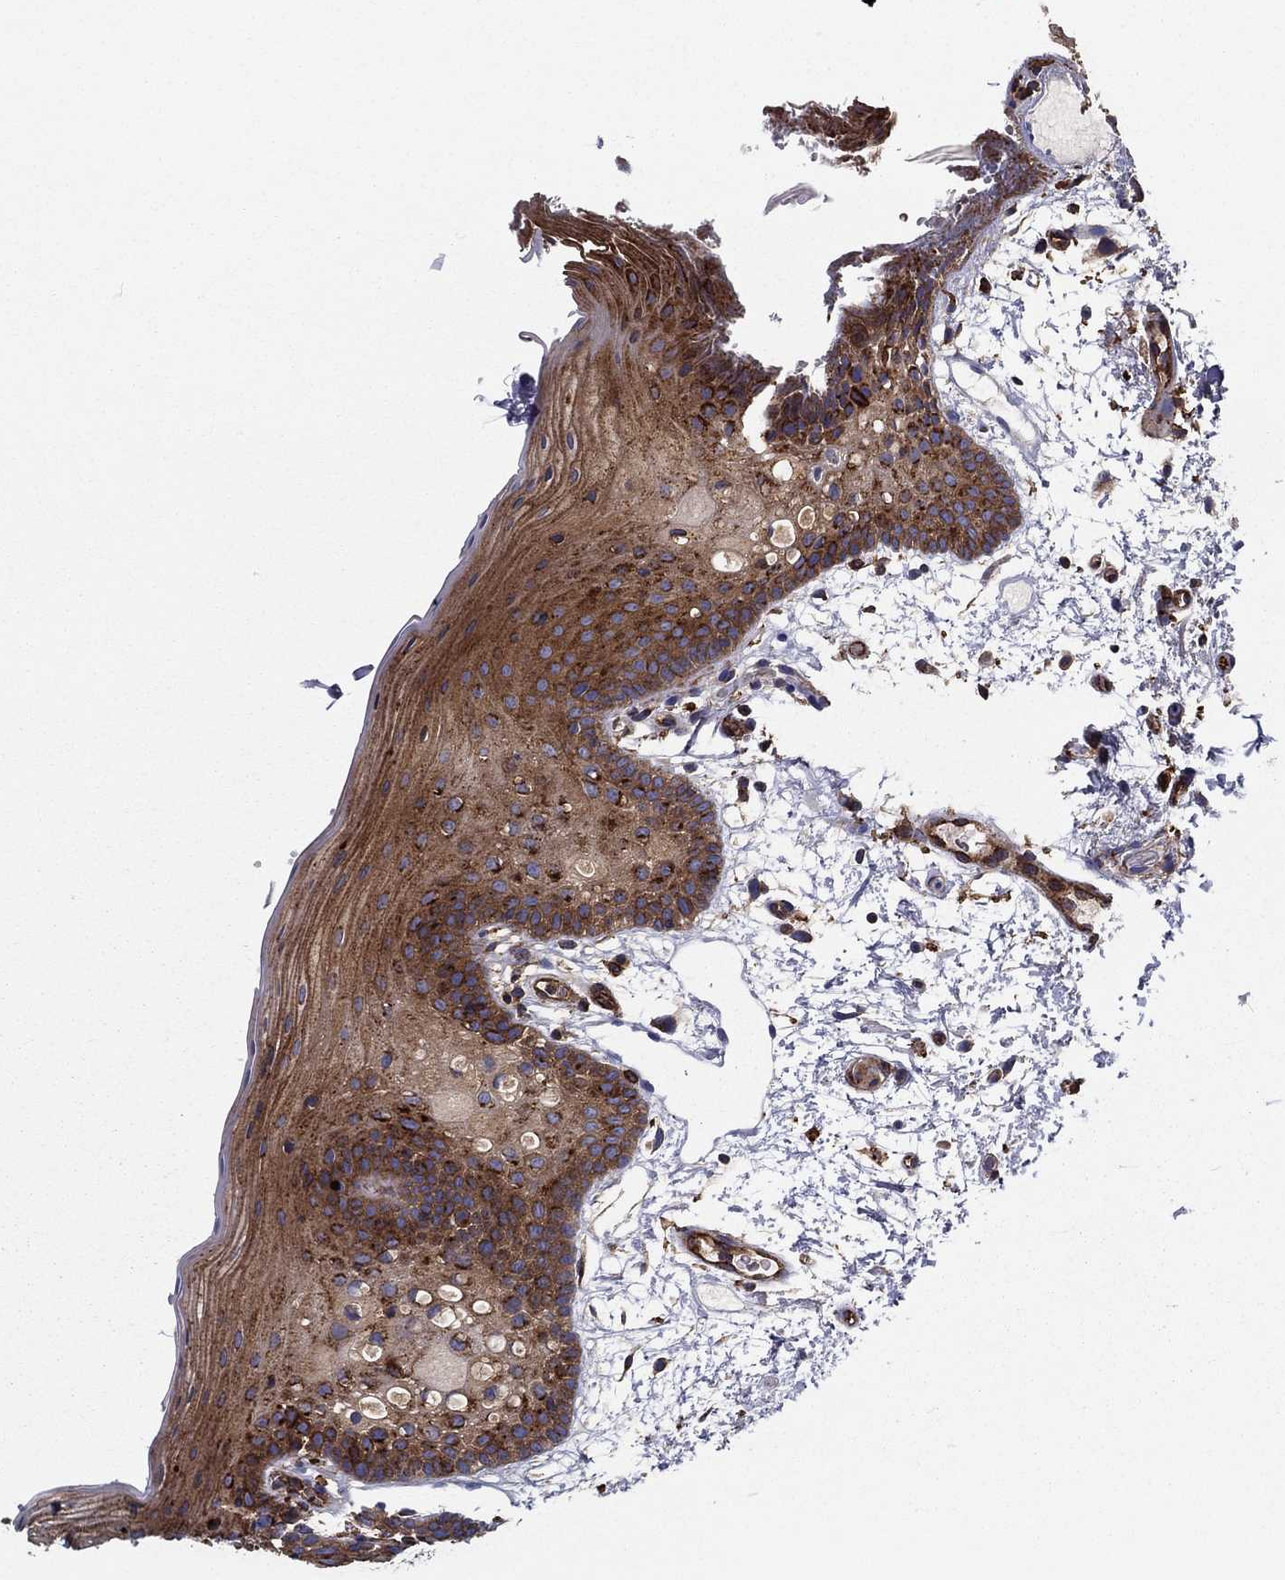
{"staining": {"intensity": "moderate", "quantity": ">75%", "location": "cytoplasmic/membranous"}, "tissue": "oral mucosa", "cell_type": "Squamous epithelial cells", "image_type": "normal", "snomed": [{"axis": "morphology", "description": "Normal tissue, NOS"}, {"axis": "topography", "description": "Oral tissue"}, {"axis": "topography", "description": "Tounge, NOS"}], "caption": "This image shows immunohistochemistry (IHC) staining of normal oral mucosa, with medium moderate cytoplasmic/membranous staining in approximately >75% of squamous epithelial cells.", "gene": "EHBP1L1", "patient": {"sex": "female", "age": 83}}